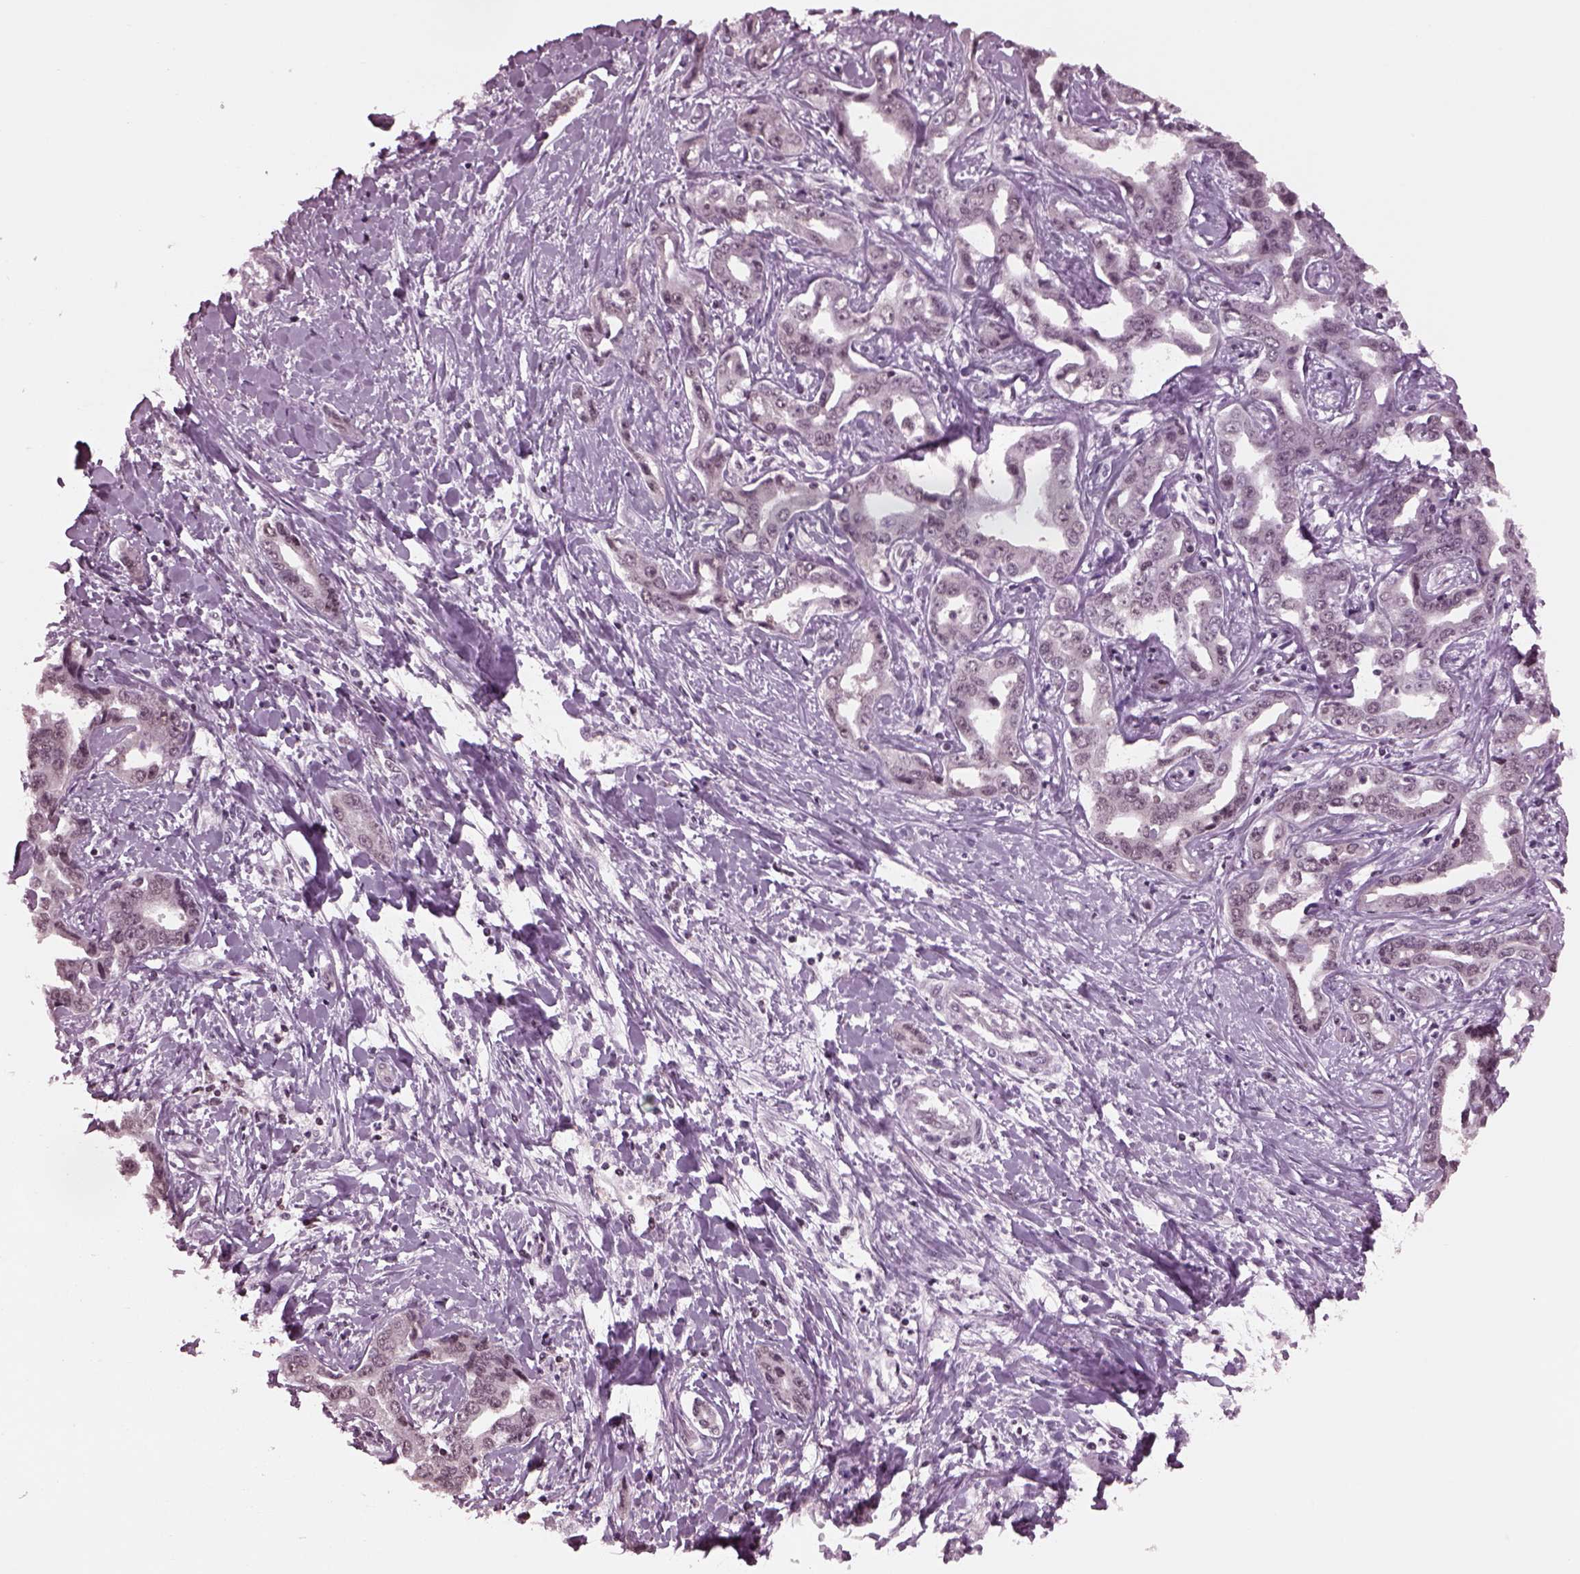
{"staining": {"intensity": "negative", "quantity": "none", "location": "none"}, "tissue": "liver cancer", "cell_type": "Tumor cells", "image_type": "cancer", "snomed": [{"axis": "morphology", "description": "Cholangiocarcinoma"}, {"axis": "topography", "description": "Liver"}], "caption": "Liver cholangiocarcinoma was stained to show a protein in brown. There is no significant expression in tumor cells.", "gene": "RUVBL2", "patient": {"sex": "male", "age": 59}}